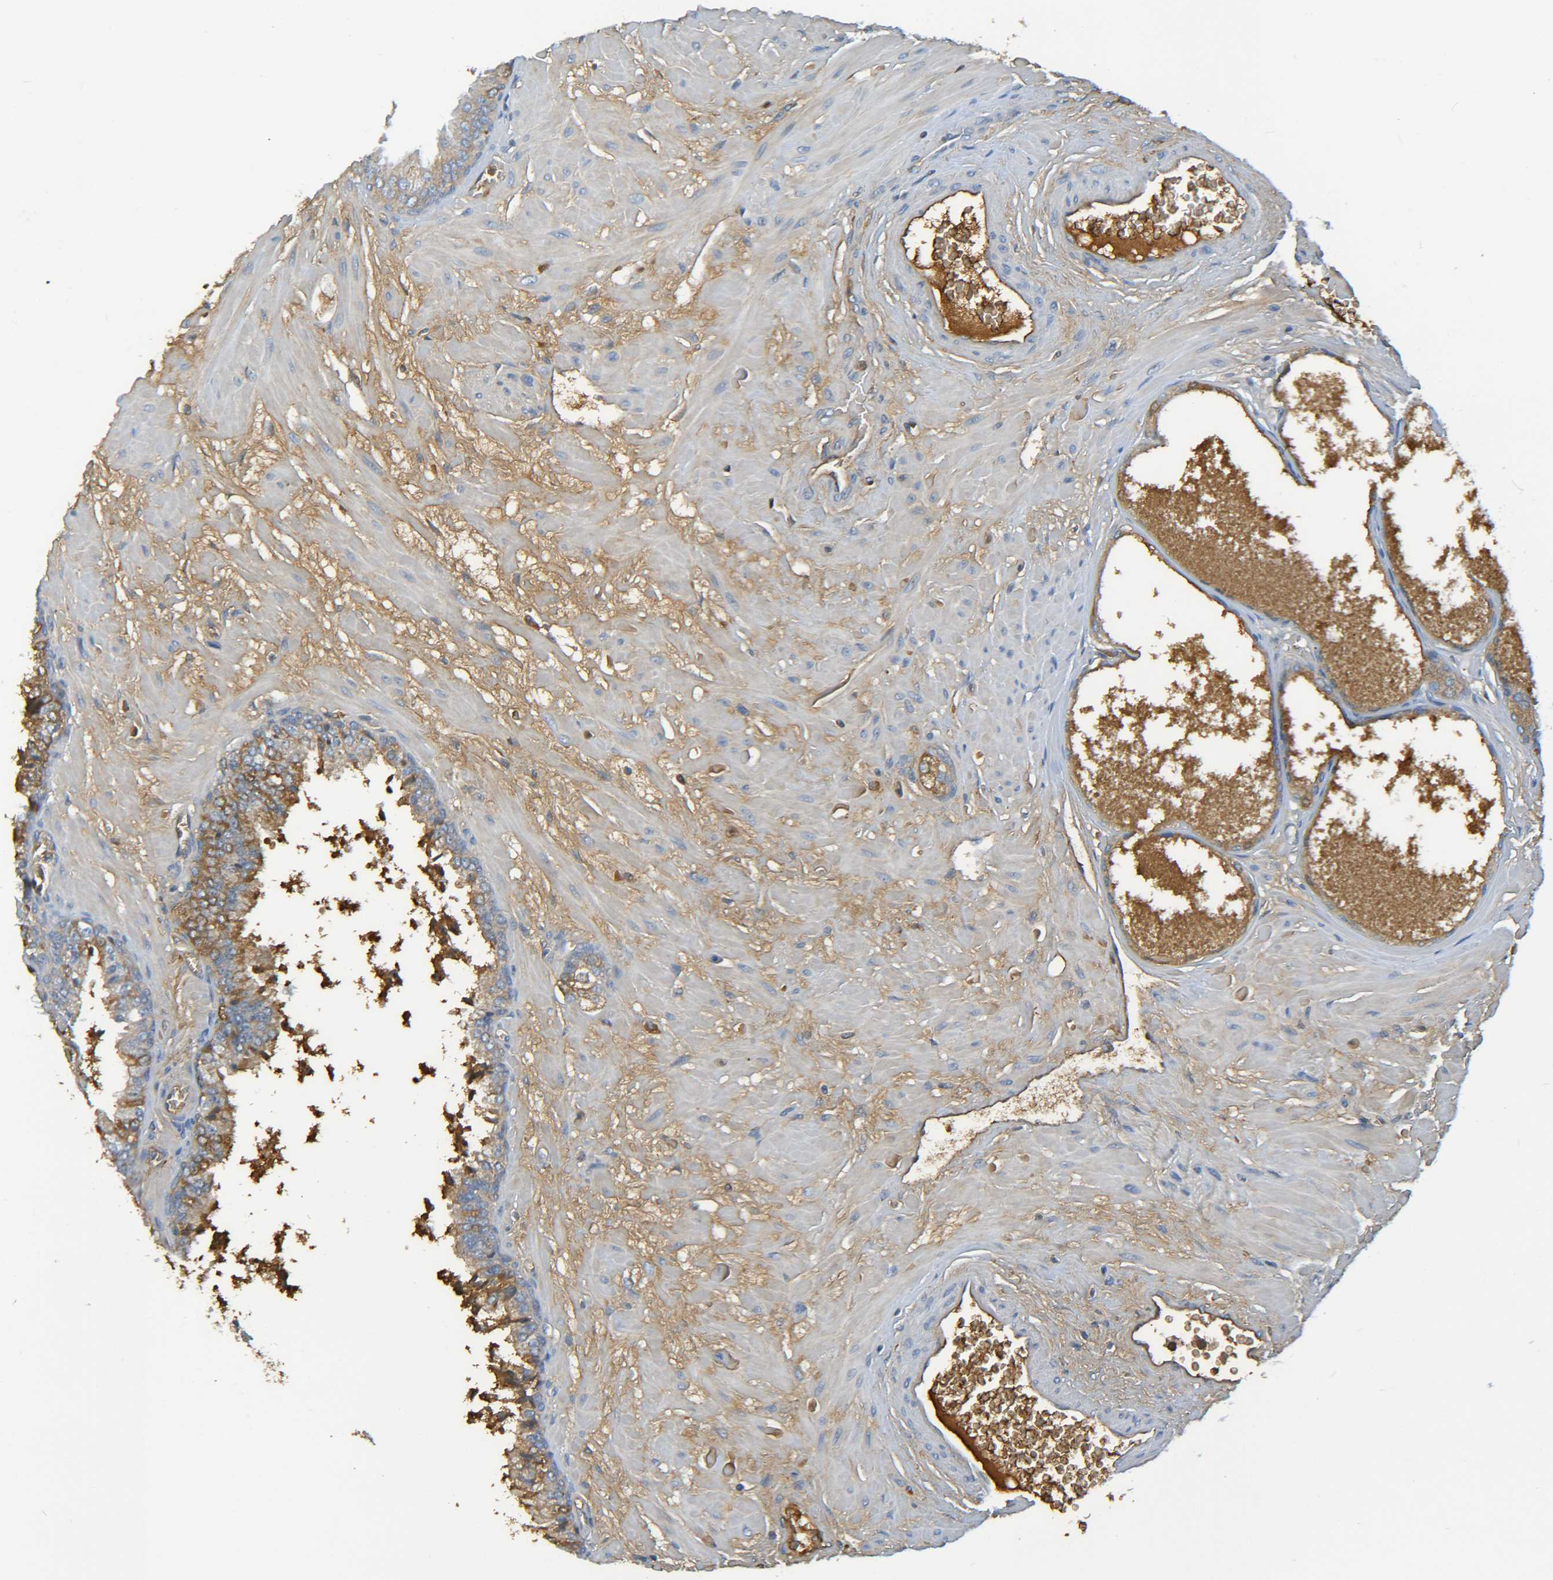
{"staining": {"intensity": "moderate", "quantity": ">75%", "location": "cytoplasmic/membranous"}, "tissue": "prostate", "cell_type": "Glandular cells", "image_type": "normal", "snomed": [{"axis": "morphology", "description": "Normal tissue, NOS"}, {"axis": "morphology", "description": "Urothelial carcinoma, Low grade"}, {"axis": "topography", "description": "Urinary bladder"}, {"axis": "topography", "description": "Prostate"}], "caption": "Approximately >75% of glandular cells in benign human prostate display moderate cytoplasmic/membranous protein expression as visualized by brown immunohistochemical staining.", "gene": "C1QA", "patient": {"sex": "male", "age": 60}}